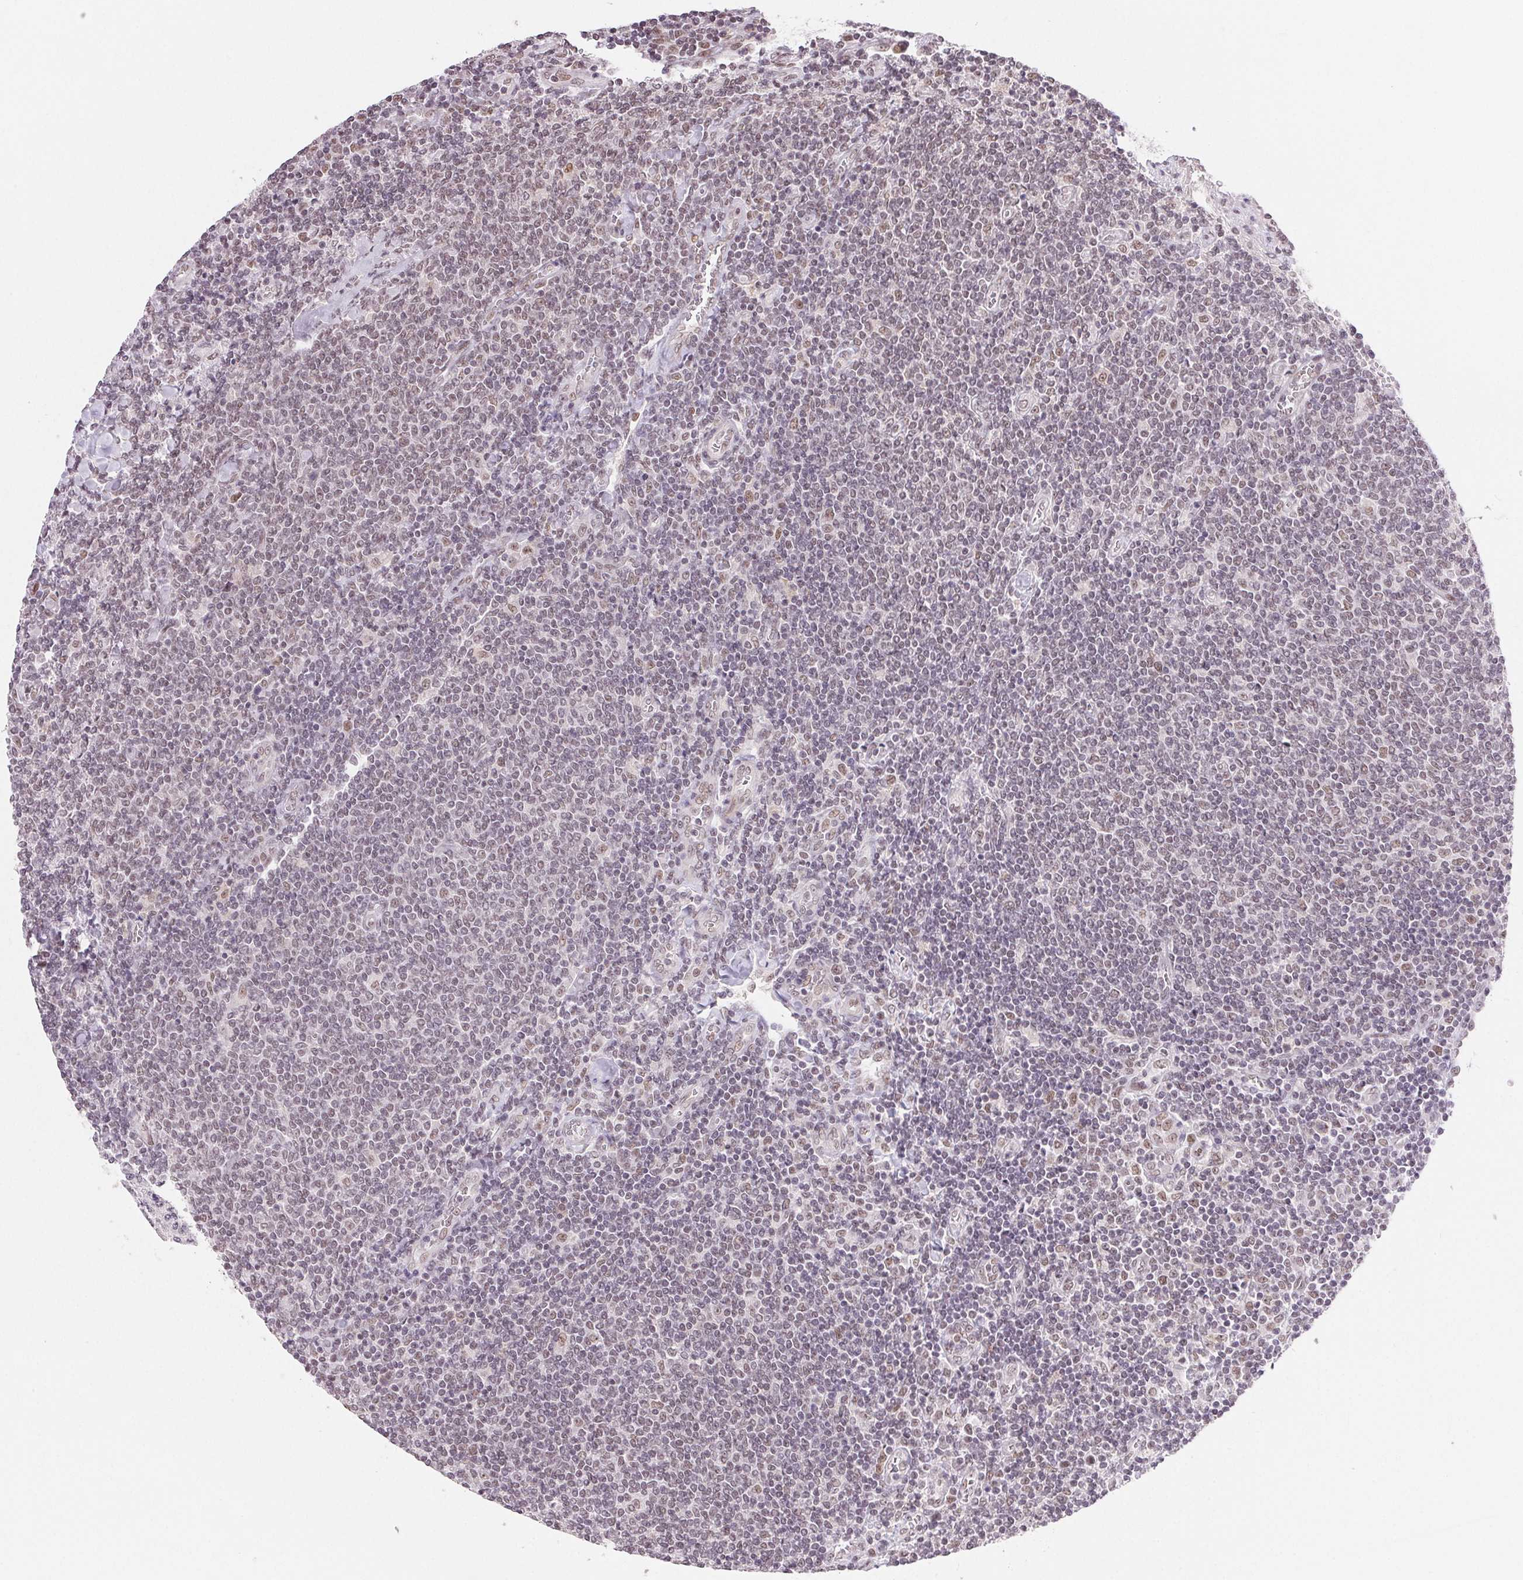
{"staining": {"intensity": "weak", "quantity": "25%-75%", "location": "nuclear"}, "tissue": "lymphoma", "cell_type": "Tumor cells", "image_type": "cancer", "snomed": [{"axis": "morphology", "description": "Malignant lymphoma, non-Hodgkin's type, Low grade"}, {"axis": "topography", "description": "Lymph node"}], "caption": "Lymphoma stained for a protein reveals weak nuclear positivity in tumor cells.", "gene": "PRPF18", "patient": {"sex": "male", "age": 52}}